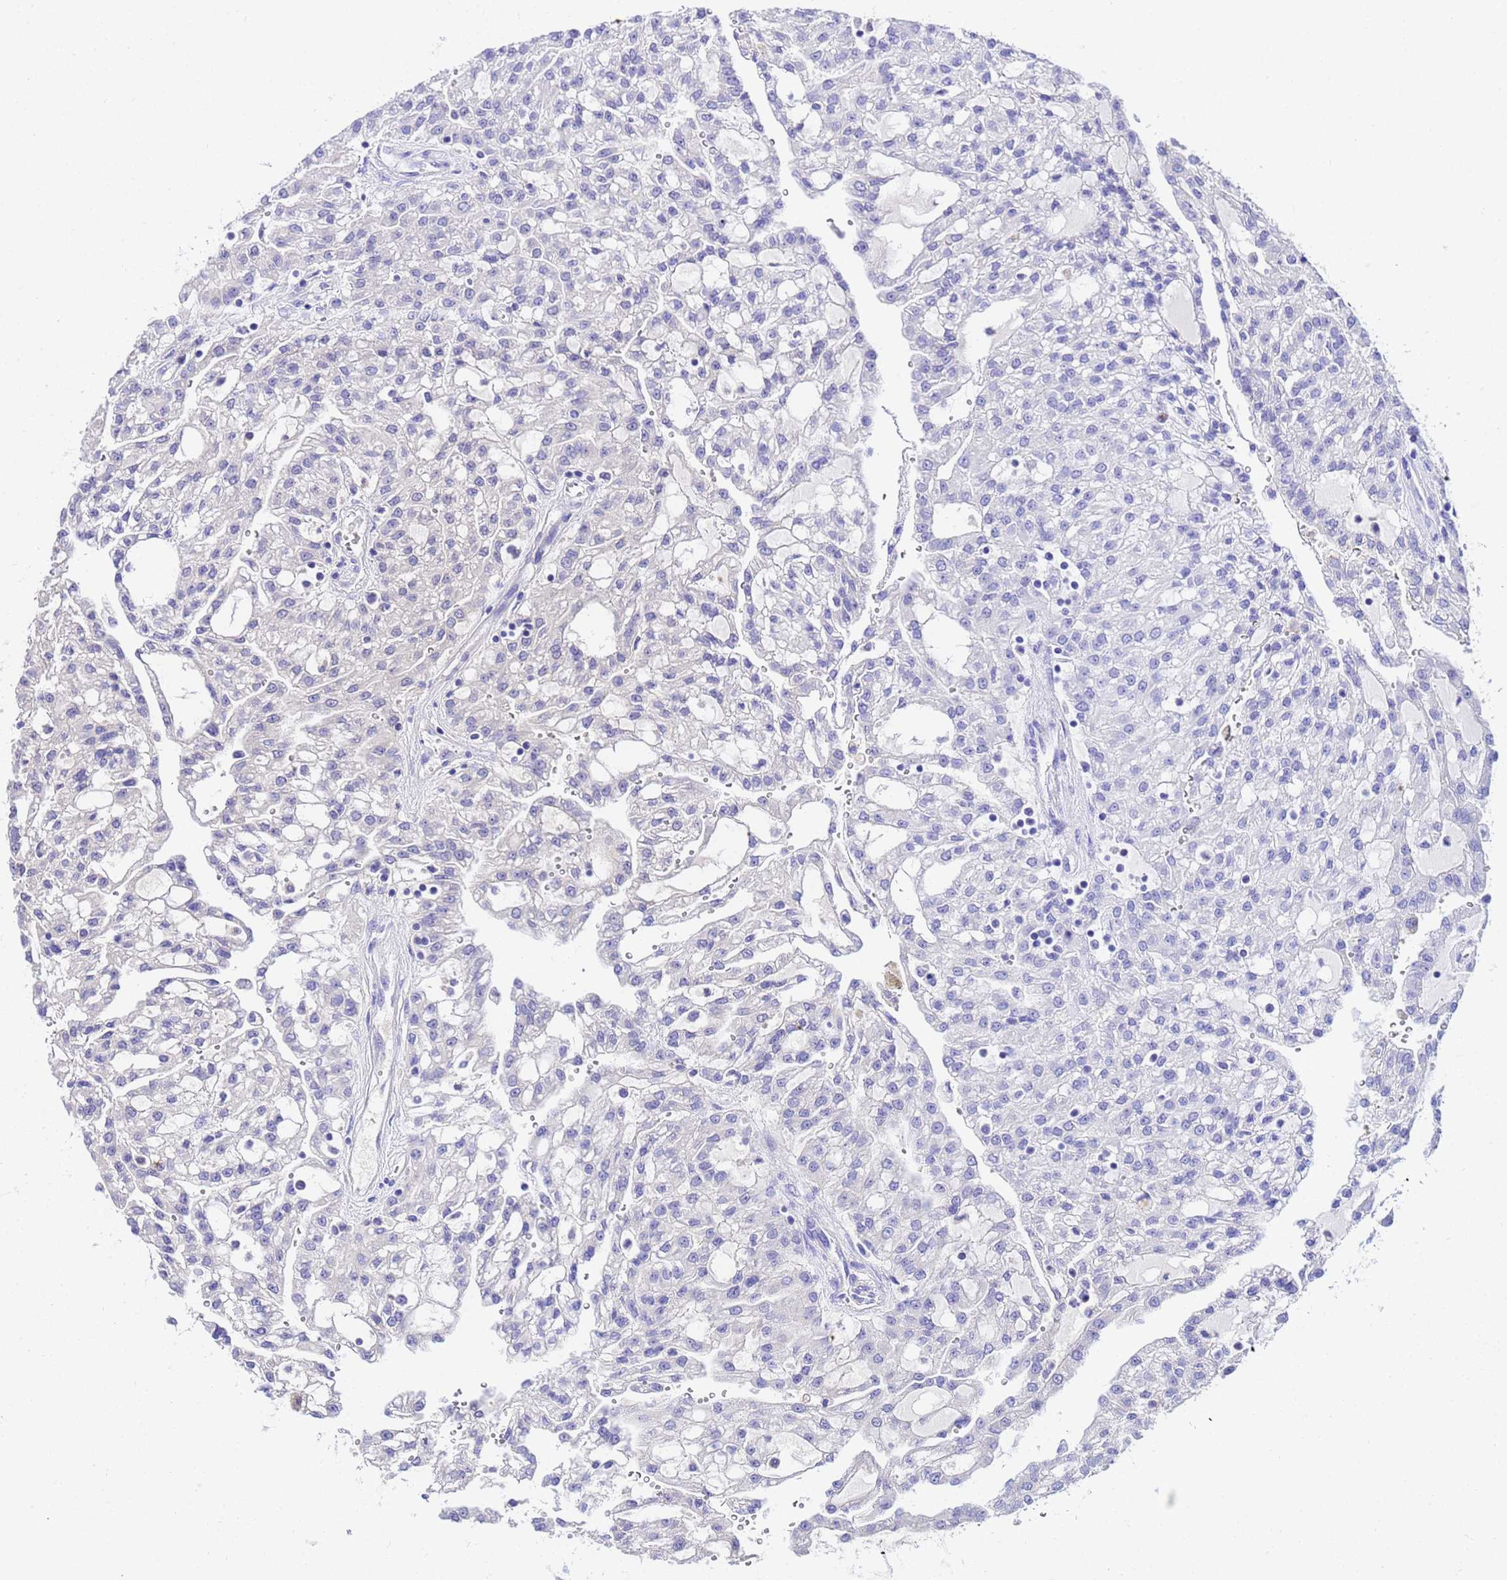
{"staining": {"intensity": "negative", "quantity": "none", "location": "none"}, "tissue": "renal cancer", "cell_type": "Tumor cells", "image_type": "cancer", "snomed": [{"axis": "morphology", "description": "Adenocarcinoma, NOS"}, {"axis": "topography", "description": "Kidney"}], "caption": "Renal cancer (adenocarcinoma) was stained to show a protein in brown. There is no significant positivity in tumor cells.", "gene": "MTERF1", "patient": {"sex": "male", "age": 63}}